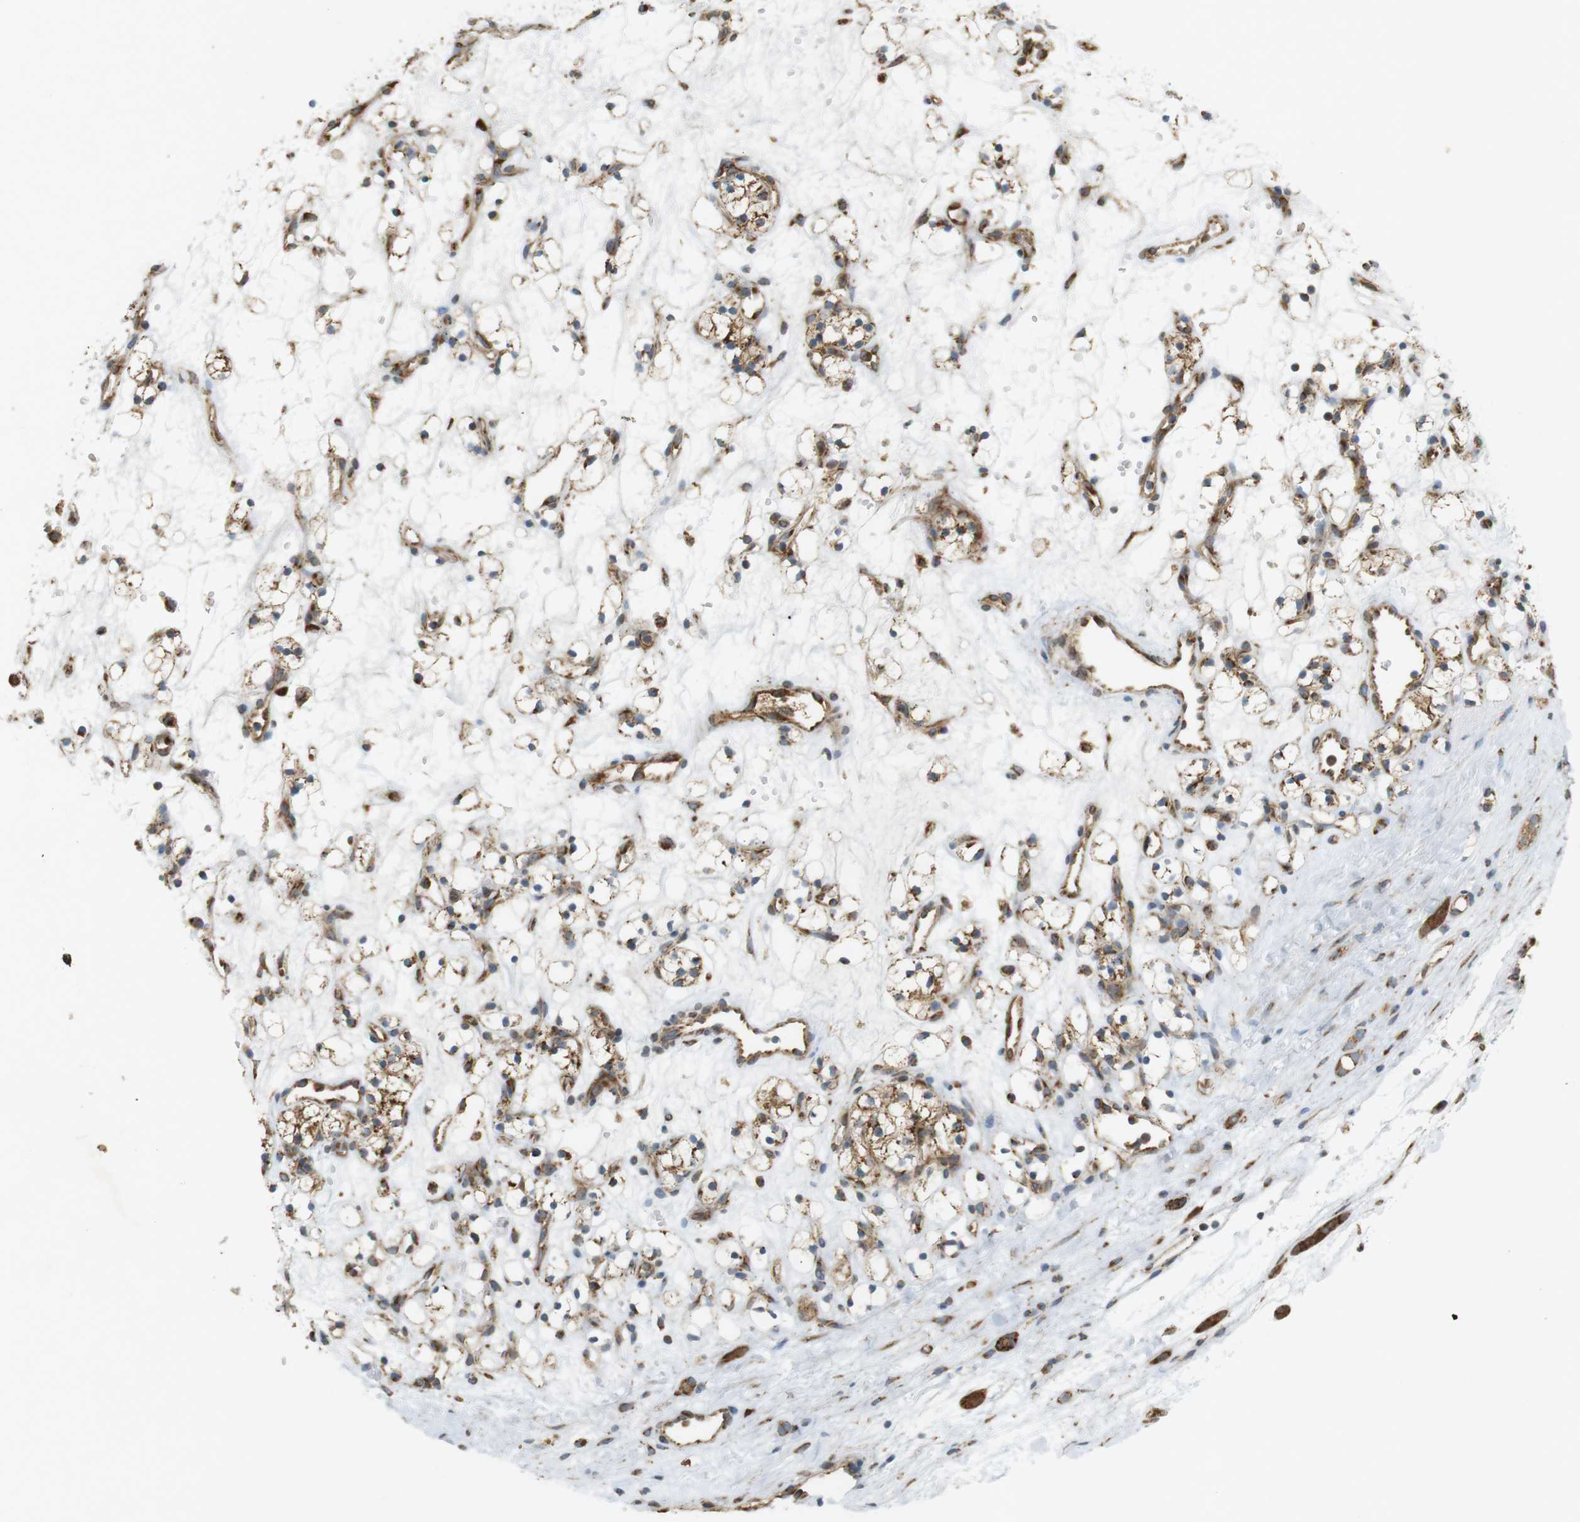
{"staining": {"intensity": "moderate", "quantity": "25%-75%", "location": "cytoplasmic/membranous"}, "tissue": "renal cancer", "cell_type": "Tumor cells", "image_type": "cancer", "snomed": [{"axis": "morphology", "description": "Adenocarcinoma, NOS"}, {"axis": "topography", "description": "Kidney"}], "caption": "Protein expression analysis of renal cancer demonstrates moderate cytoplasmic/membranous staining in about 25%-75% of tumor cells.", "gene": "SLC41A1", "patient": {"sex": "female", "age": 60}}